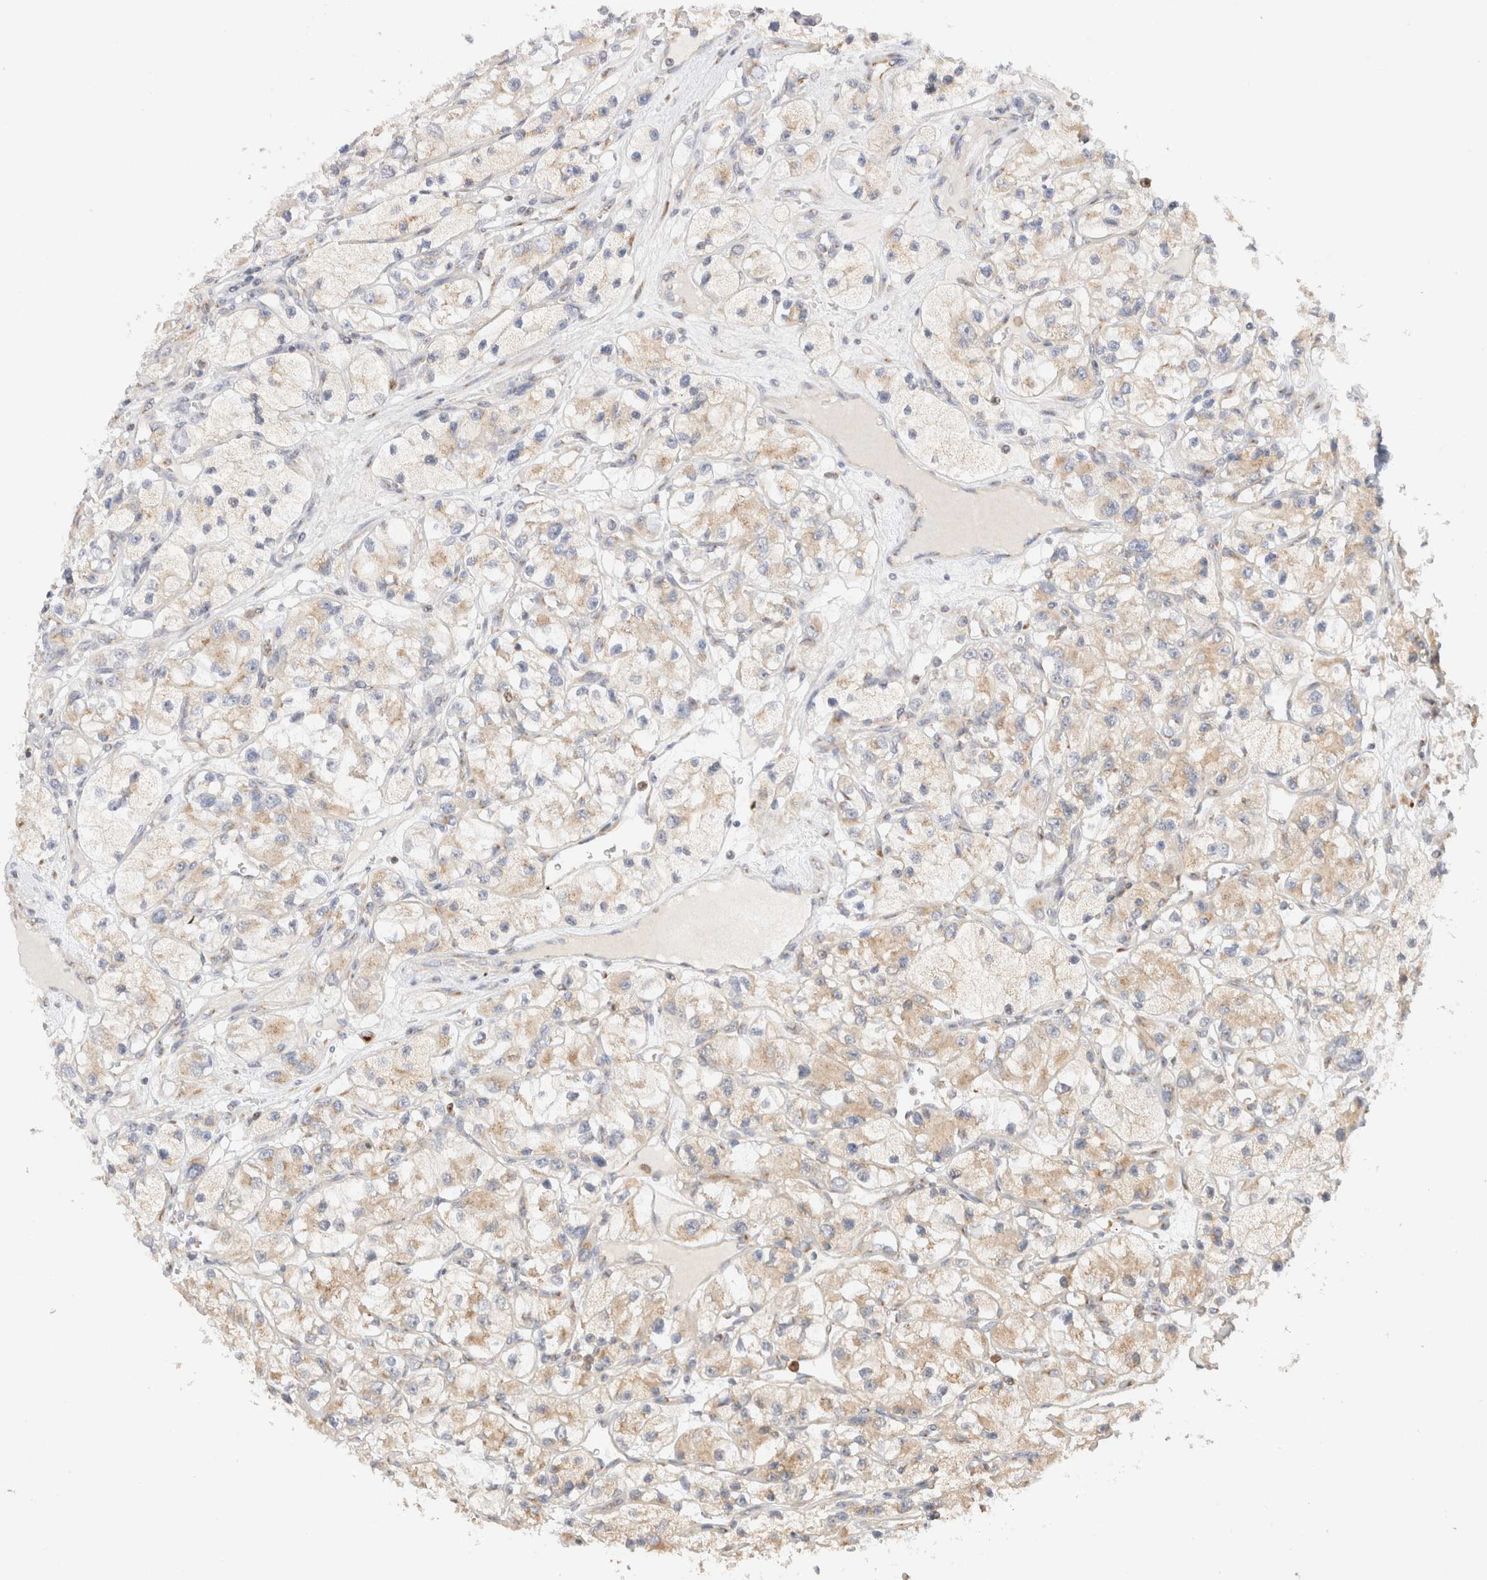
{"staining": {"intensity": "weak", "quantity": "25%-75%", "location": "cytoplasmic/membranous"}, "tissue": "renal cancer", "cell_type": "Tumor cells", "image_type": "cancer", "snomed": [{"axis": "morphology", "description": "Adenocarcinoma, NOS"}, {"axis": "topography", "description": "Kidney"}], "caption": "Brown immunohistochemical staining in human renal adenocarcinoma reveals weak cytoplasmic/membranous positivity in approximately 25%-75% of tumor cells. Nuclei are stained in blue.", "gene": "RABEP1", "patient": {"sex": "female", "age": 57}}